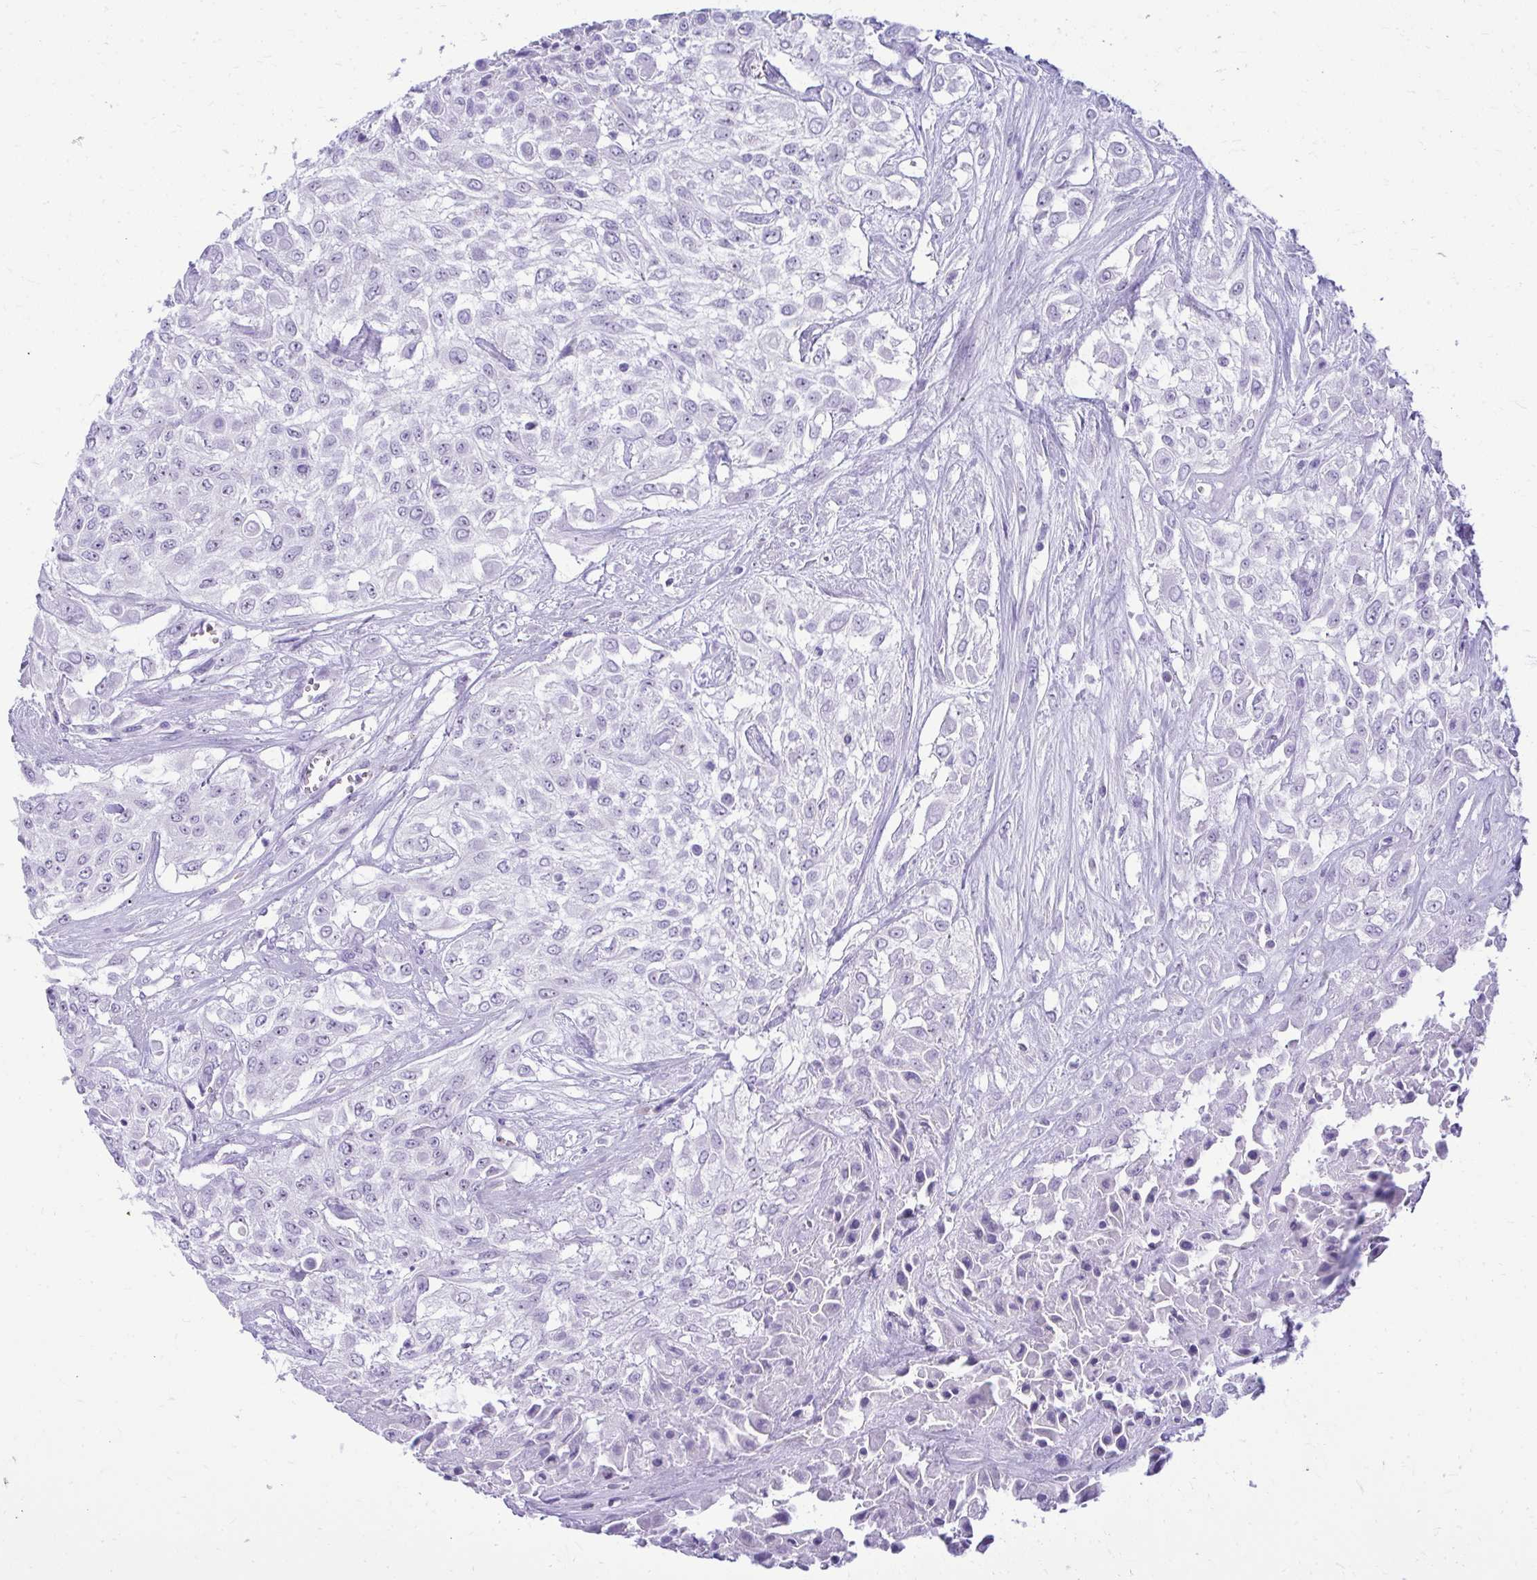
{"staining": {"intensity": "negative", "quantity": "none", "location": "none"}, "tissue": "urothelial cancer", "cell_type": "Tumor cells", "image_type": "cancer", "snomed": [{"axis": "morphology", "description": "Urothelial carcinoma, High grade"}, {"axis": "topography", "description": "Urinary bladder"}], "caption": "This photomicrograph is of urothelial cancer stained with immunohistochemistry (IHC) to label a protein in brown with the nuclei are counter-stained blue. There is no staining in tumor cells.", "gene": "RALYL", "patient": {"sex": "male", "age": 57}}